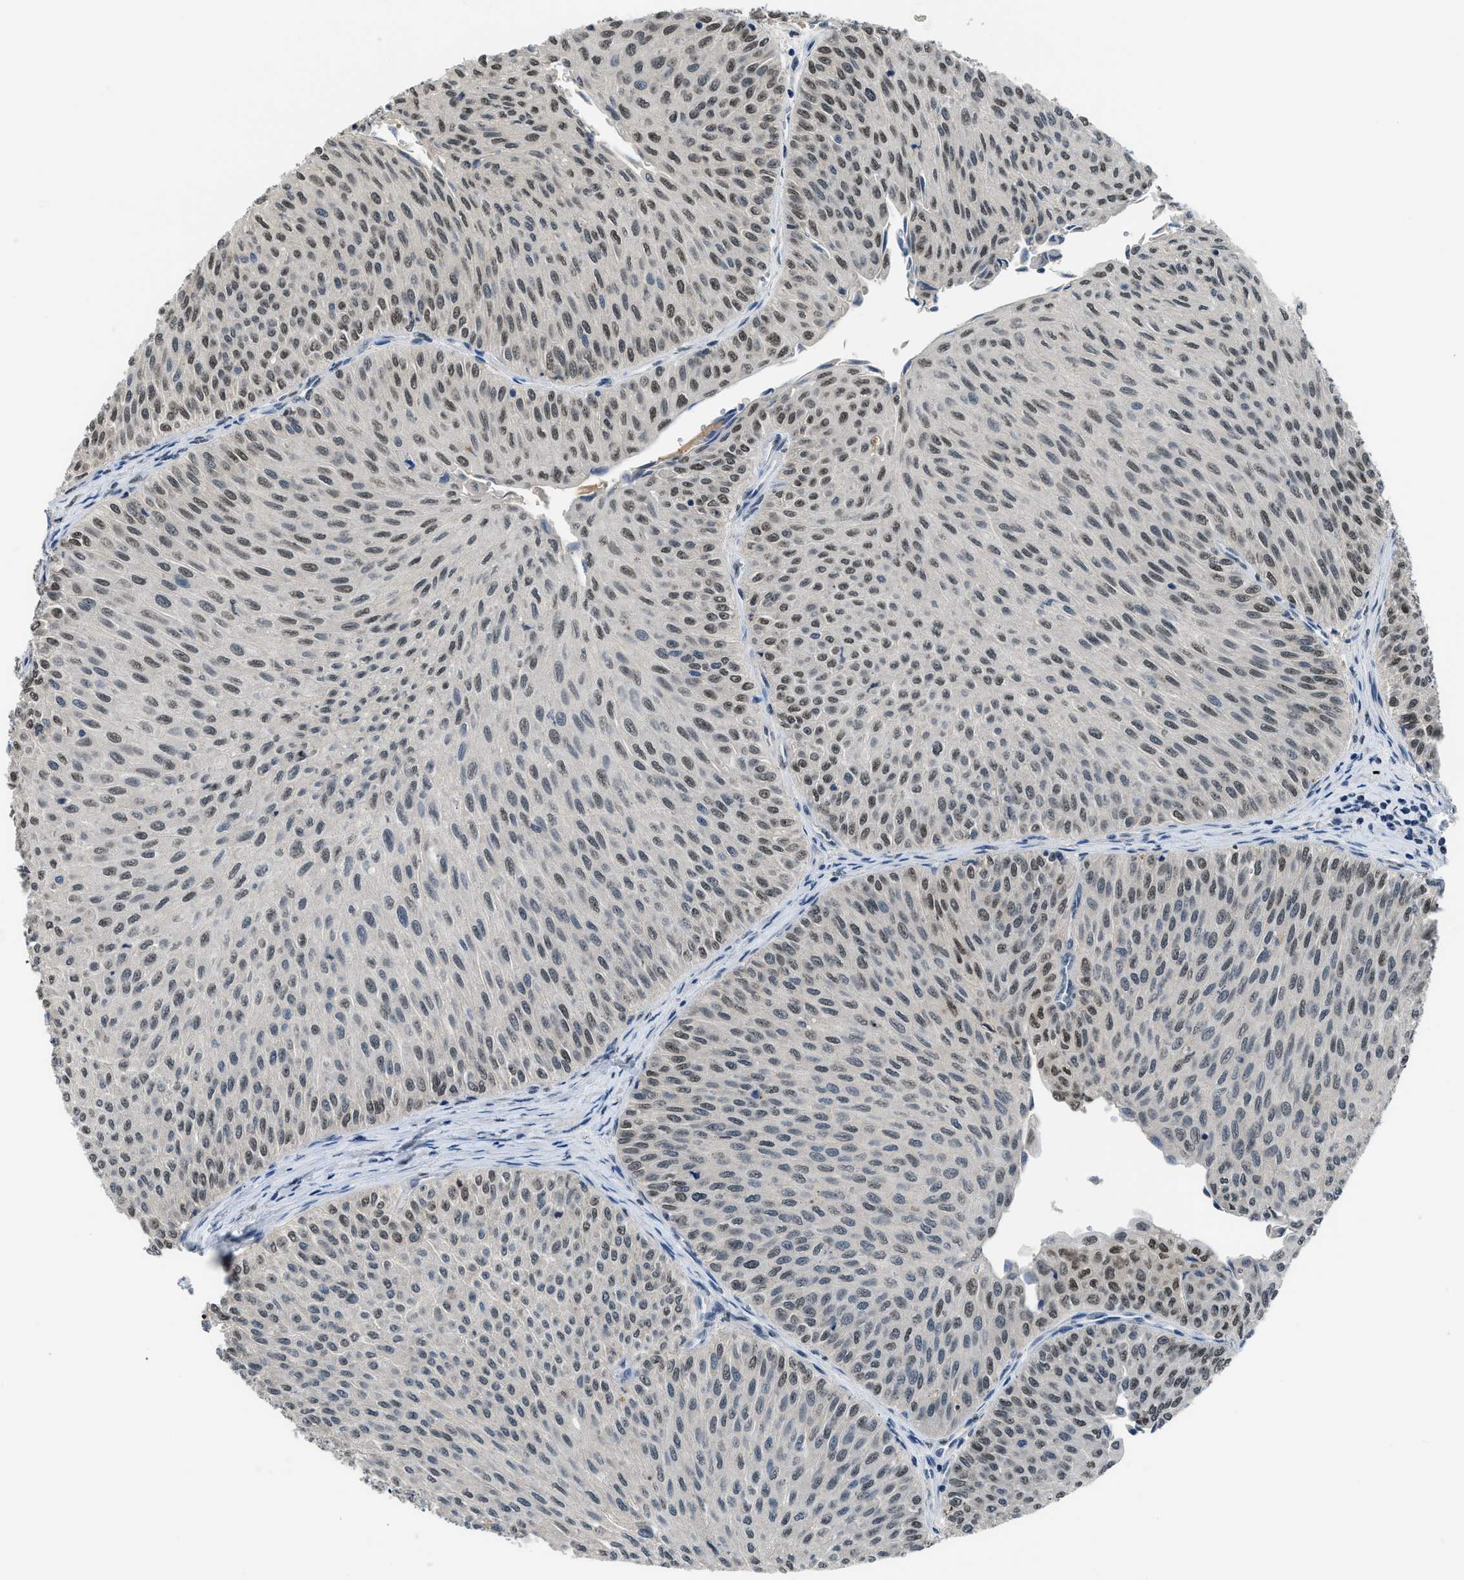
{"staining": {"intensity": "weak", "quantity": "<25%", "location": "nuclear"}, "tissue": "urothelial cancer", "cell_type": "Tumor cells", "image_type": "cancer", "snomed": [{"axis": "morphology", "description": "Urothelial carcinoma, Low grade"}, {"axis": "topography", "description": "Urinary bladder"}], "caption": "Immunohistochemical staining of low-grade urothelial carcinoma reveals no significant positivity in tumor cells.", "gene": "ALX1", "patient": {"sex": "male", "age": 78}}